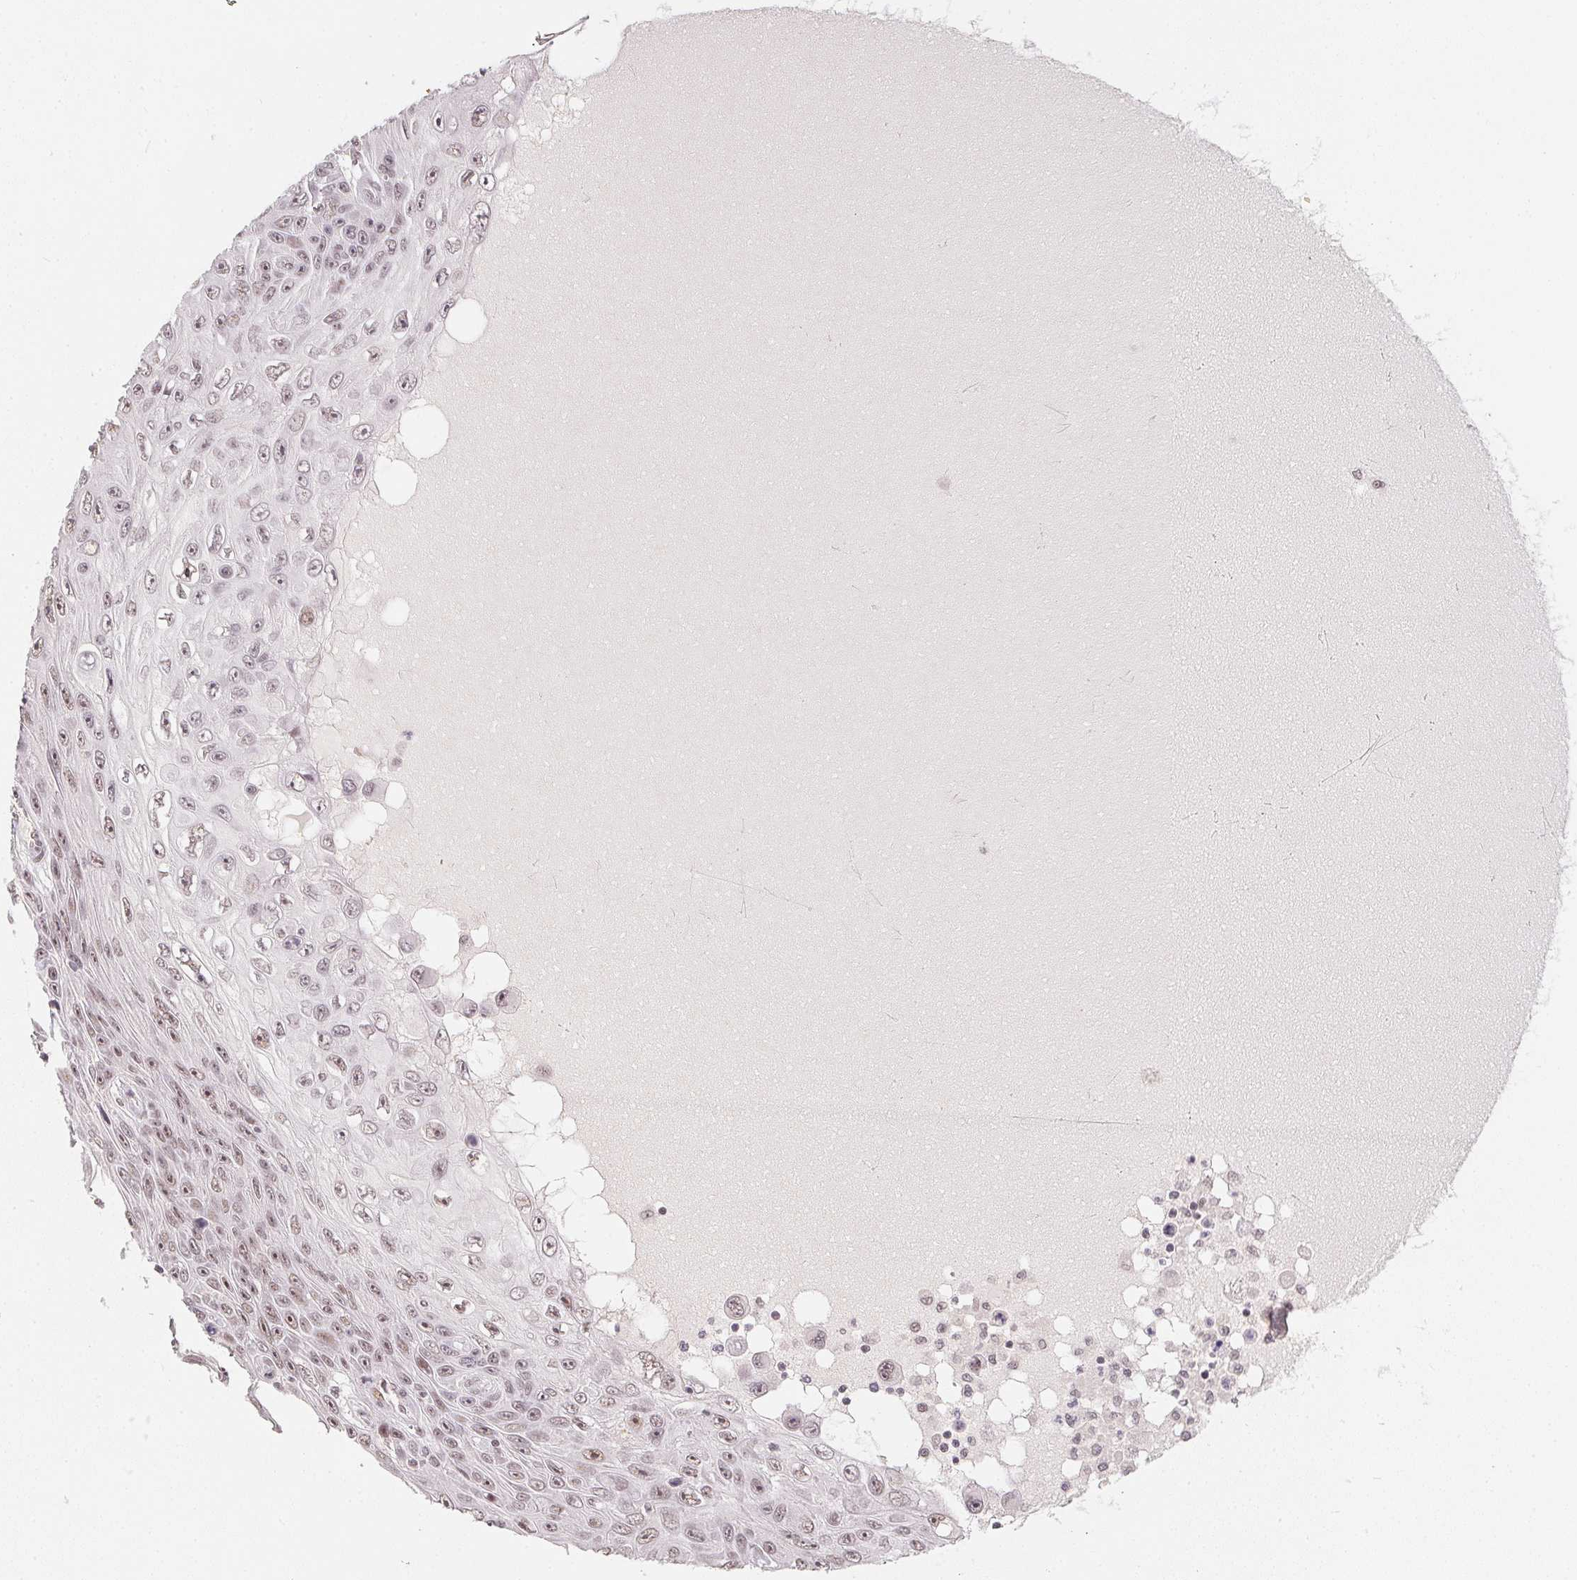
{"staining": {"intensity": "moderate", "quantity": "25%-75%", "location": "nuclear"}, "tissue": "skin cancer", "cell_type": "Tumor cells", "image_type": "cancer", "snomed": [{"axis": "morphology", "description": "Squamous cell carcinoma, NOS"}, {"axis": "topography", "description": "Skin"}], "caption": "Protein staining of skin squamous cell carcinoma tissue exhibits moderate nuclear positivity in approximately 25%-75% of tumor cells. The staining was performed using DAB (3,3'-diaminobenzidine), with brown indicating positive protein expression. Nuclei are stained blue with hematoxylin.", "gene": "KDM4D", "patient": {"sex": "male", "age": 82}}